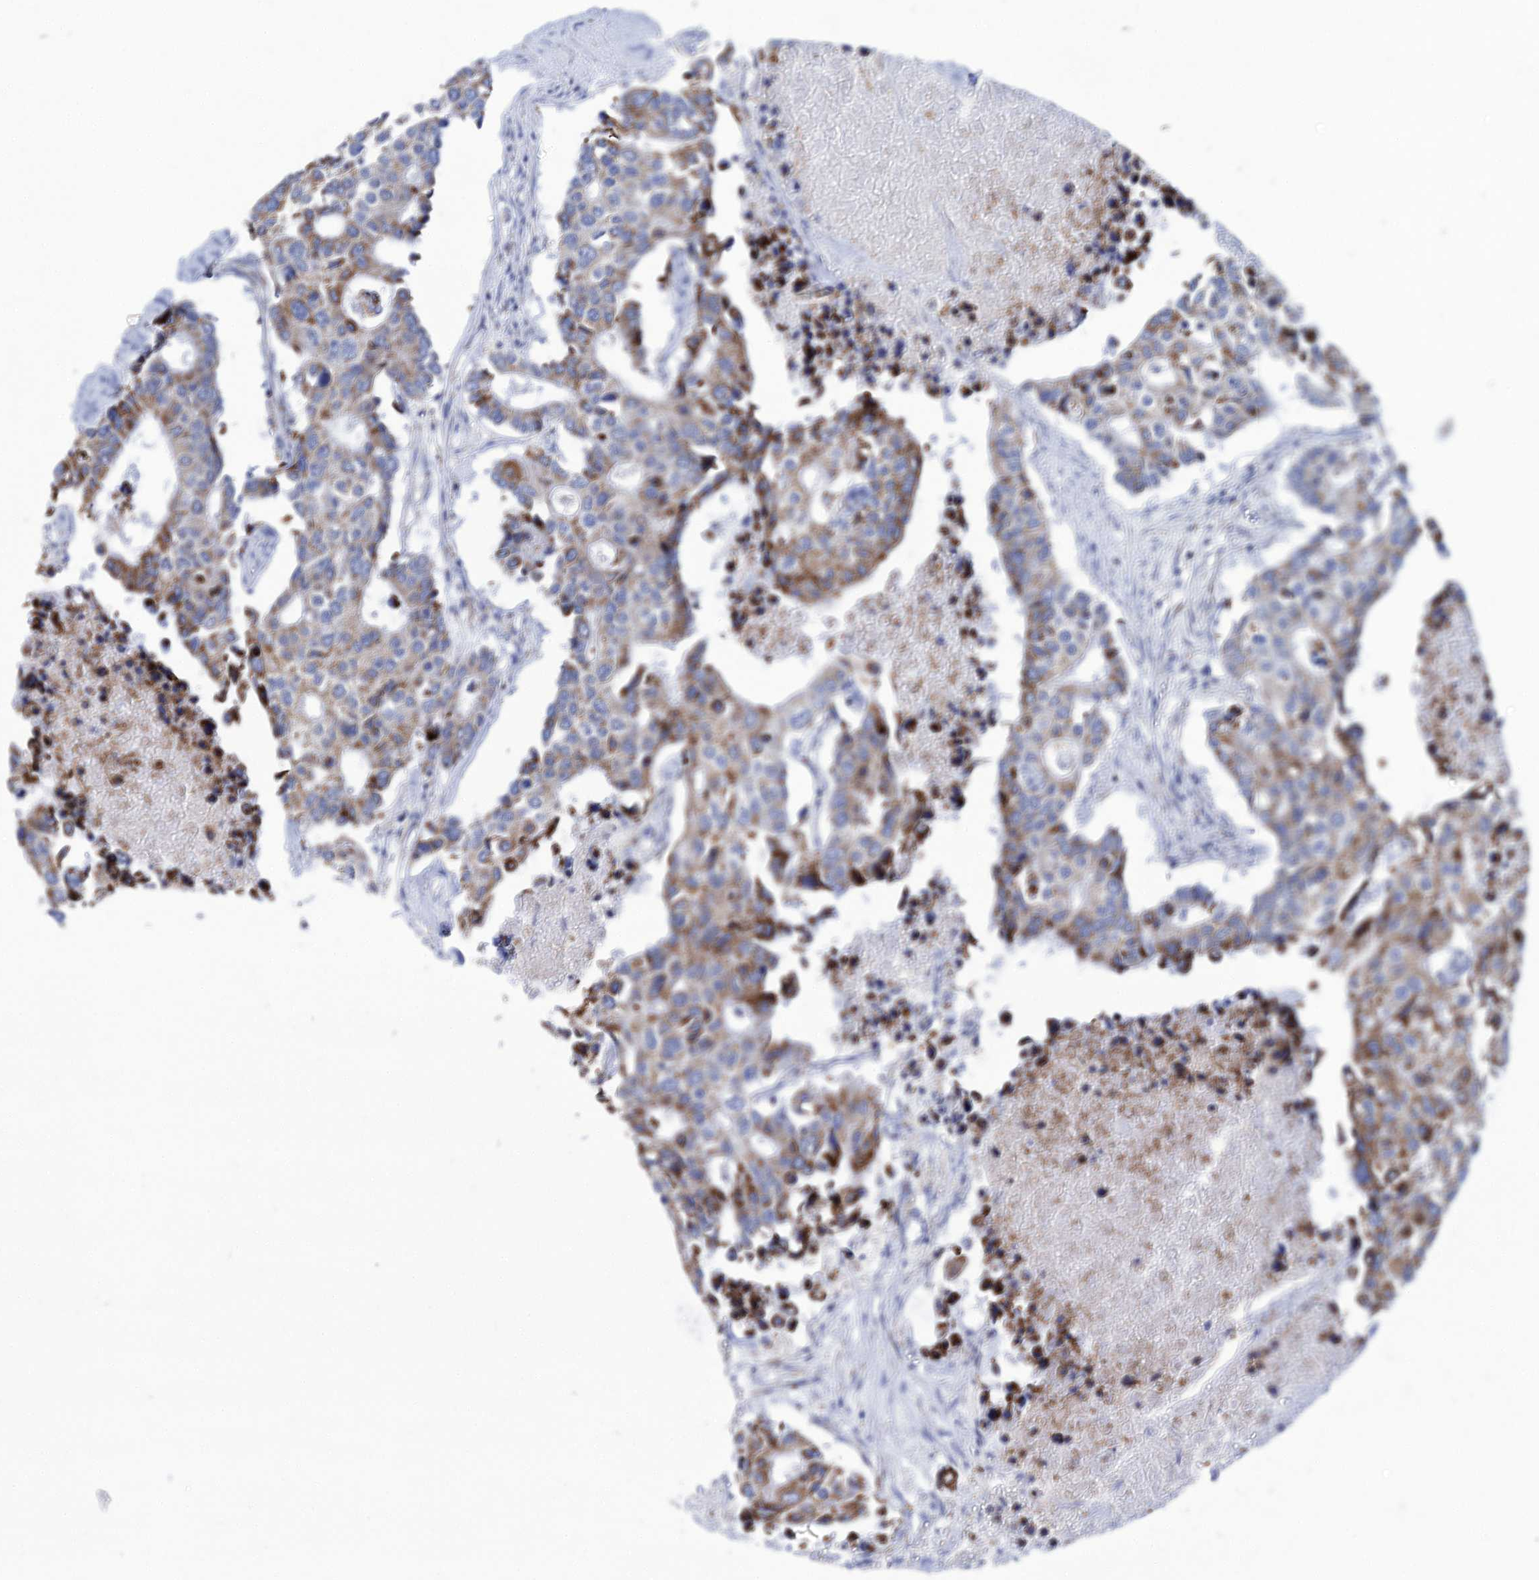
{"staining": {"intensity": "moderate", "quantity": ">75%", "location": "cytoplasmic/membranous"}, "tissue": "colorectal cancer", "cell_type": "Tumor cells", "image_type": "cancer", "snomed": [{"axis": "morphology", "description": "Adenocarcinoma, NOS"}, {"axis": "topography", "description": "Colon"}], "caption": "Moderate cytoplasmic/membranous protein staining is appreciated in approximately >75% of tumor cells in colorectal cancer (adenocarcinoma).", "gene": "UBASH3B", "patient": {"sex": "male", "age": 77}}